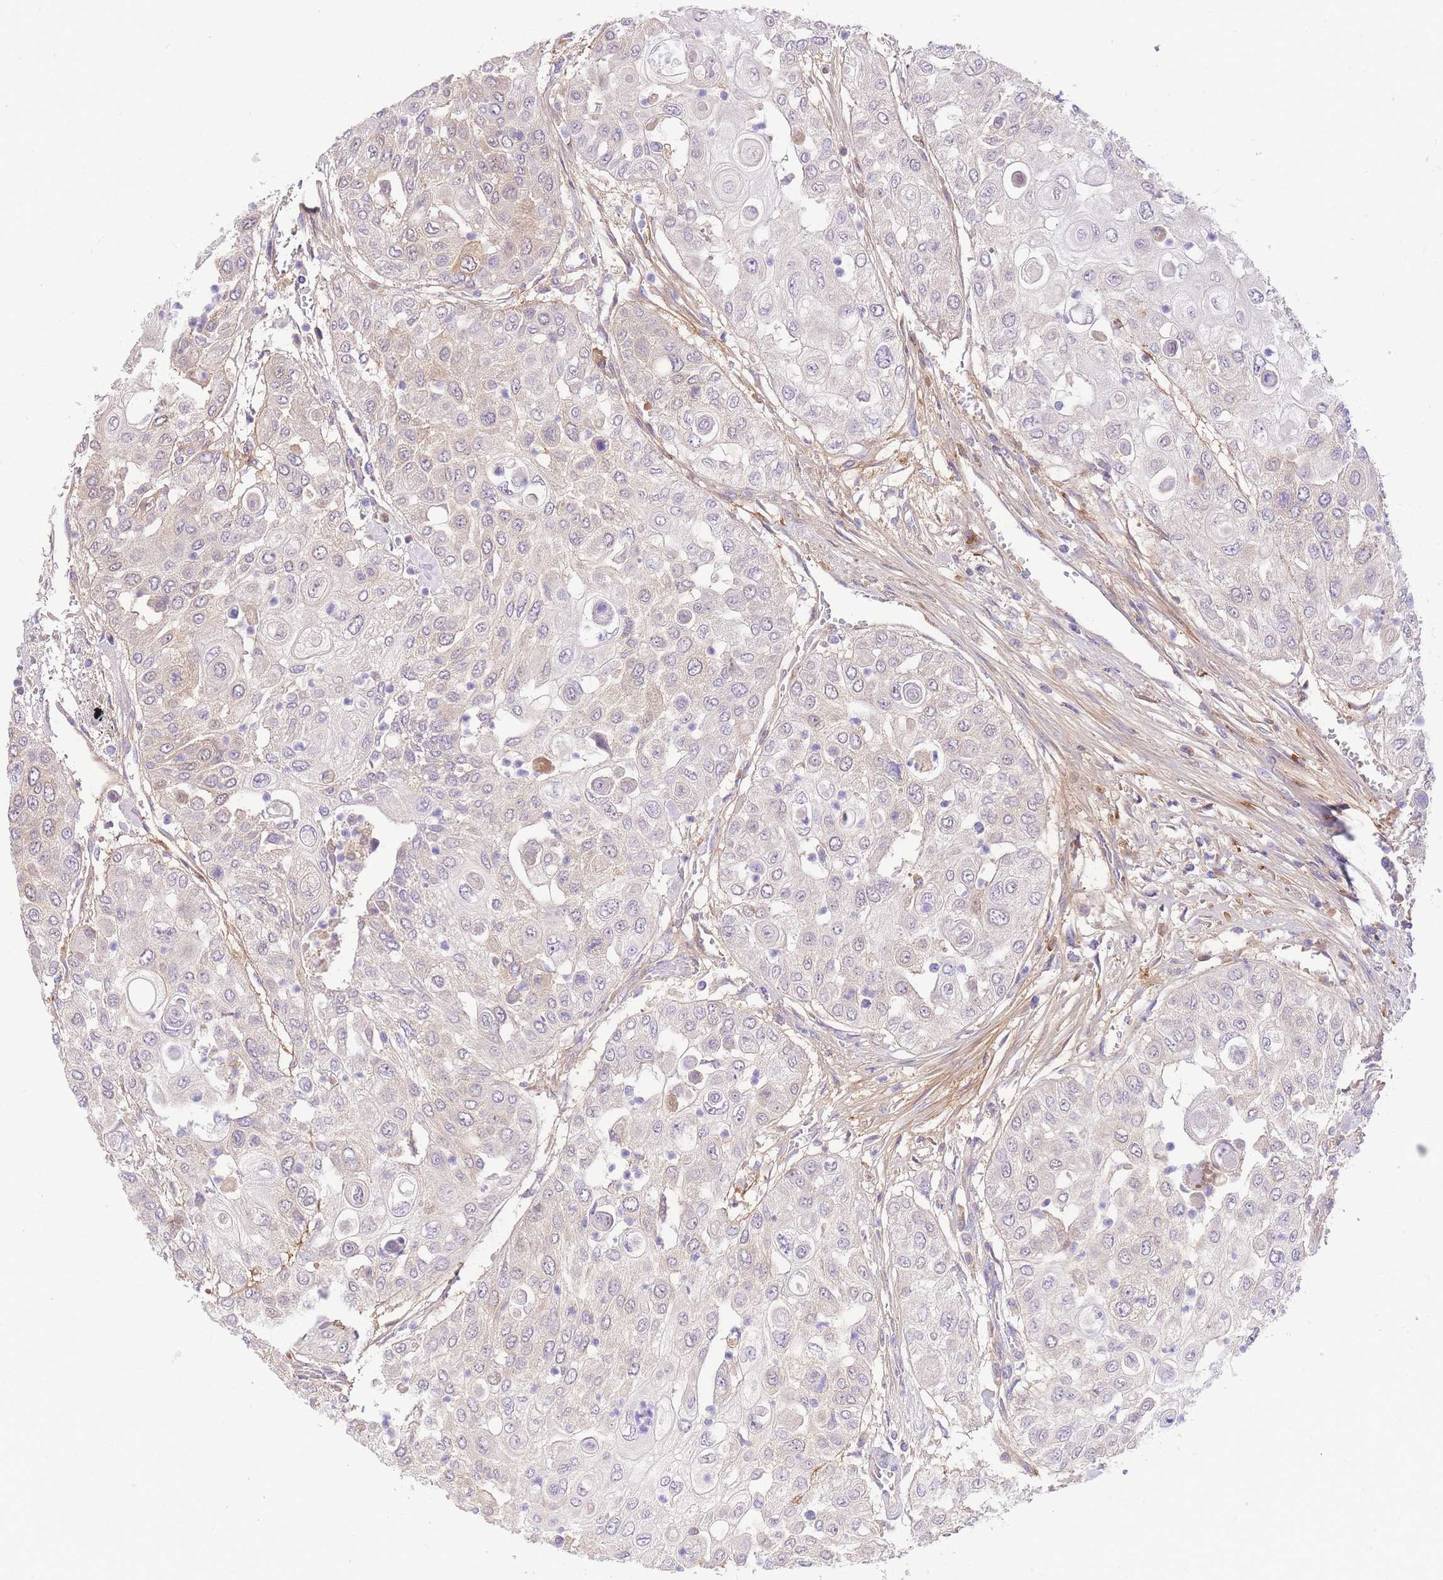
{"staining": {"intensity": "negative", "quantity": "none", "location": "none"}, "tissue": "urothelial cancer", "cell_type": "Tumor cells", "image_type": "cancer", "snomed": [{"axis": "morphology", "description": "Urothelial carcinoma, High grade"}, {"axis": "topography", "description": "Urinary bladder"}], "caption": "Immunohistochemistry of human high-grade urothelial carcinoma displays no staining in tumor cells.", "gene": "LIPH", "patient": {"sex": "female", "age": 79}}